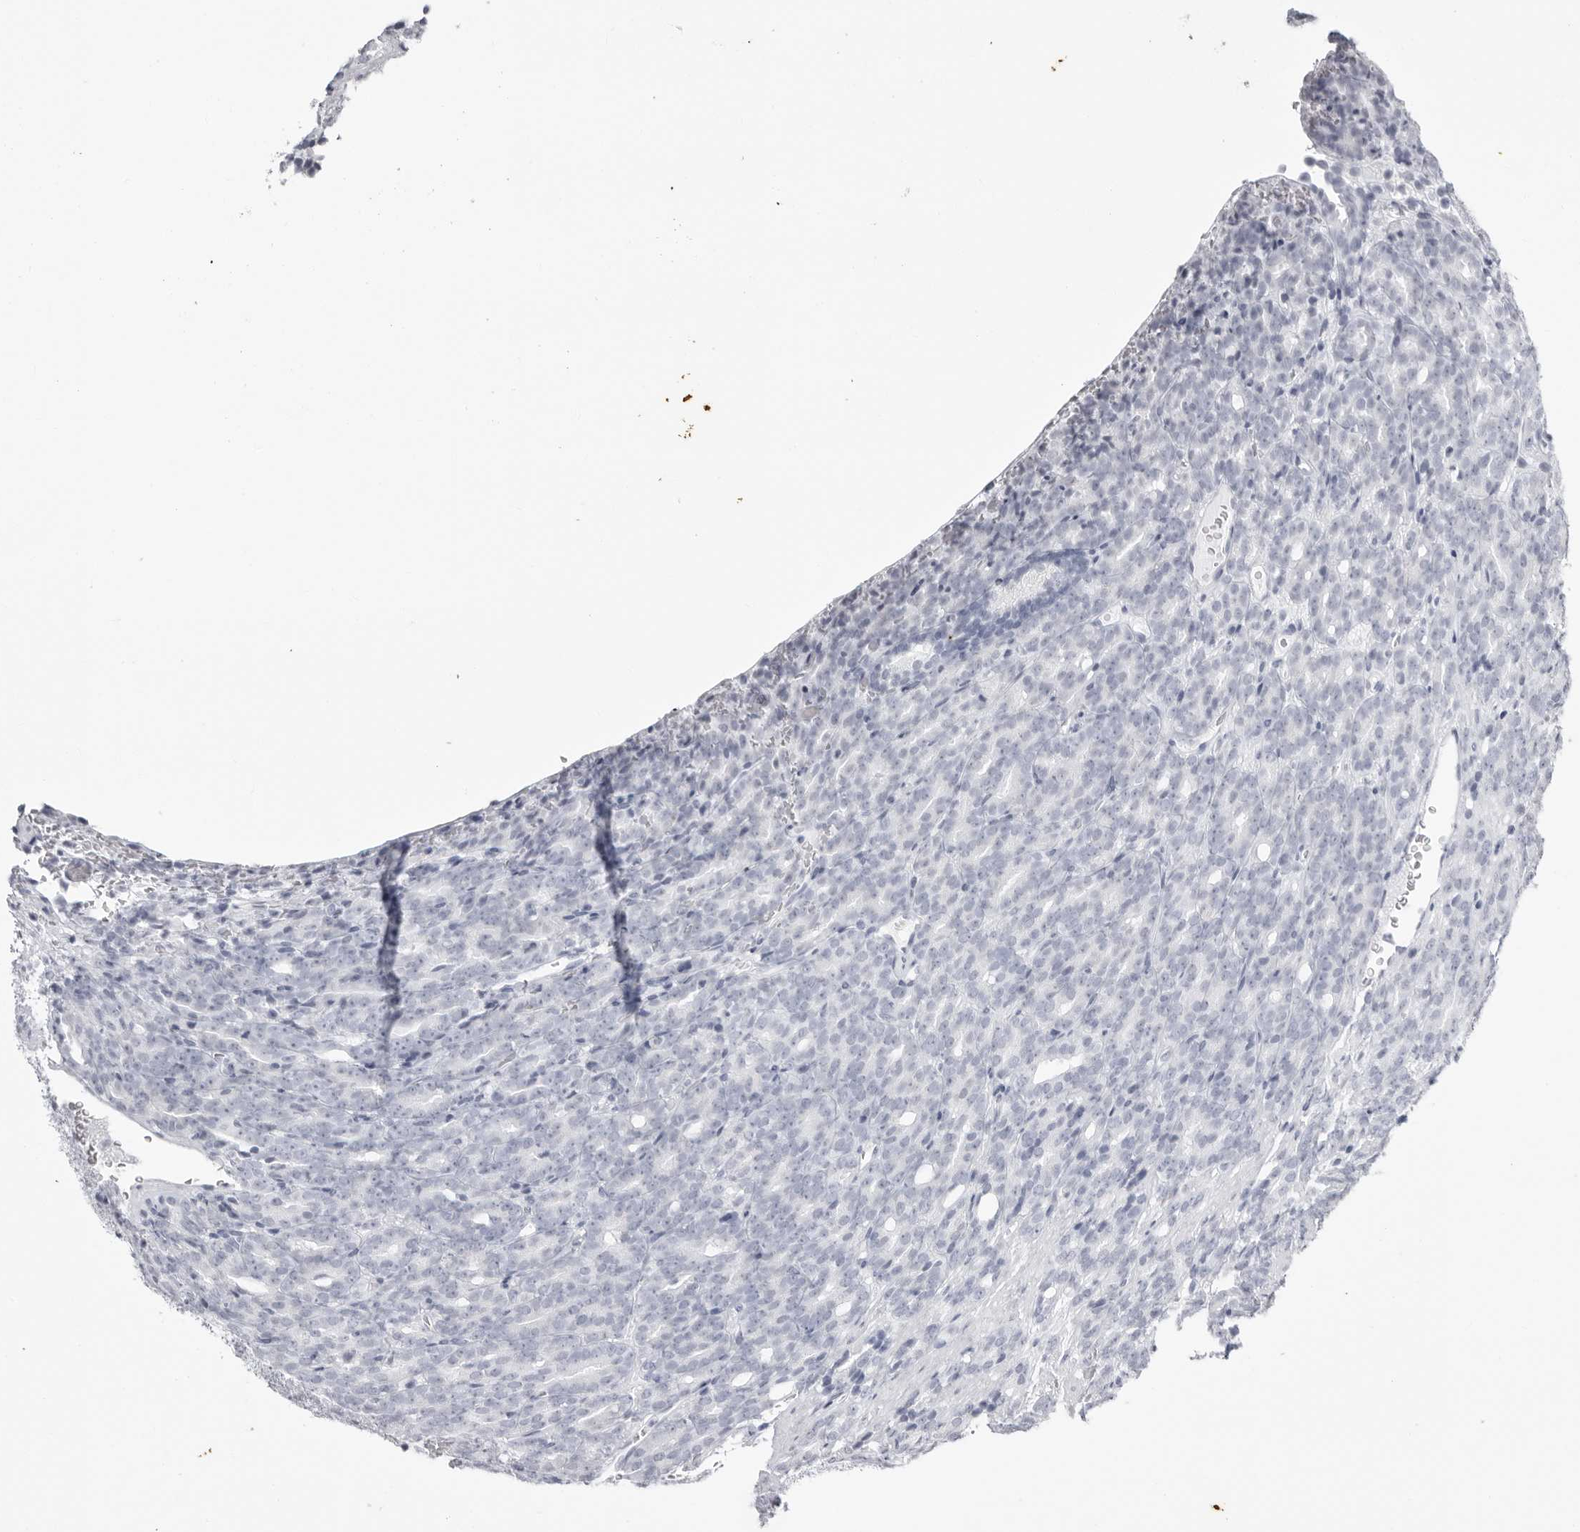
{"staining": {"intensity": "negative", "quantity": "none", "location": "none"}, "tissue": "prostate cancer", "cell_type": "Tumor cells", "image_type": "cancer", "snomed": [{"axis": "morphology", "description": "Adenocarcinoma, High grade"}, {"axis": "topography", "description": "Prostate"}], "caption": "Tumor cells show no significant staining in adenocarcinoma (high-grade) (prostate).", "gene": "KLK9", "patient": {"sex": "male", "age": 62}}